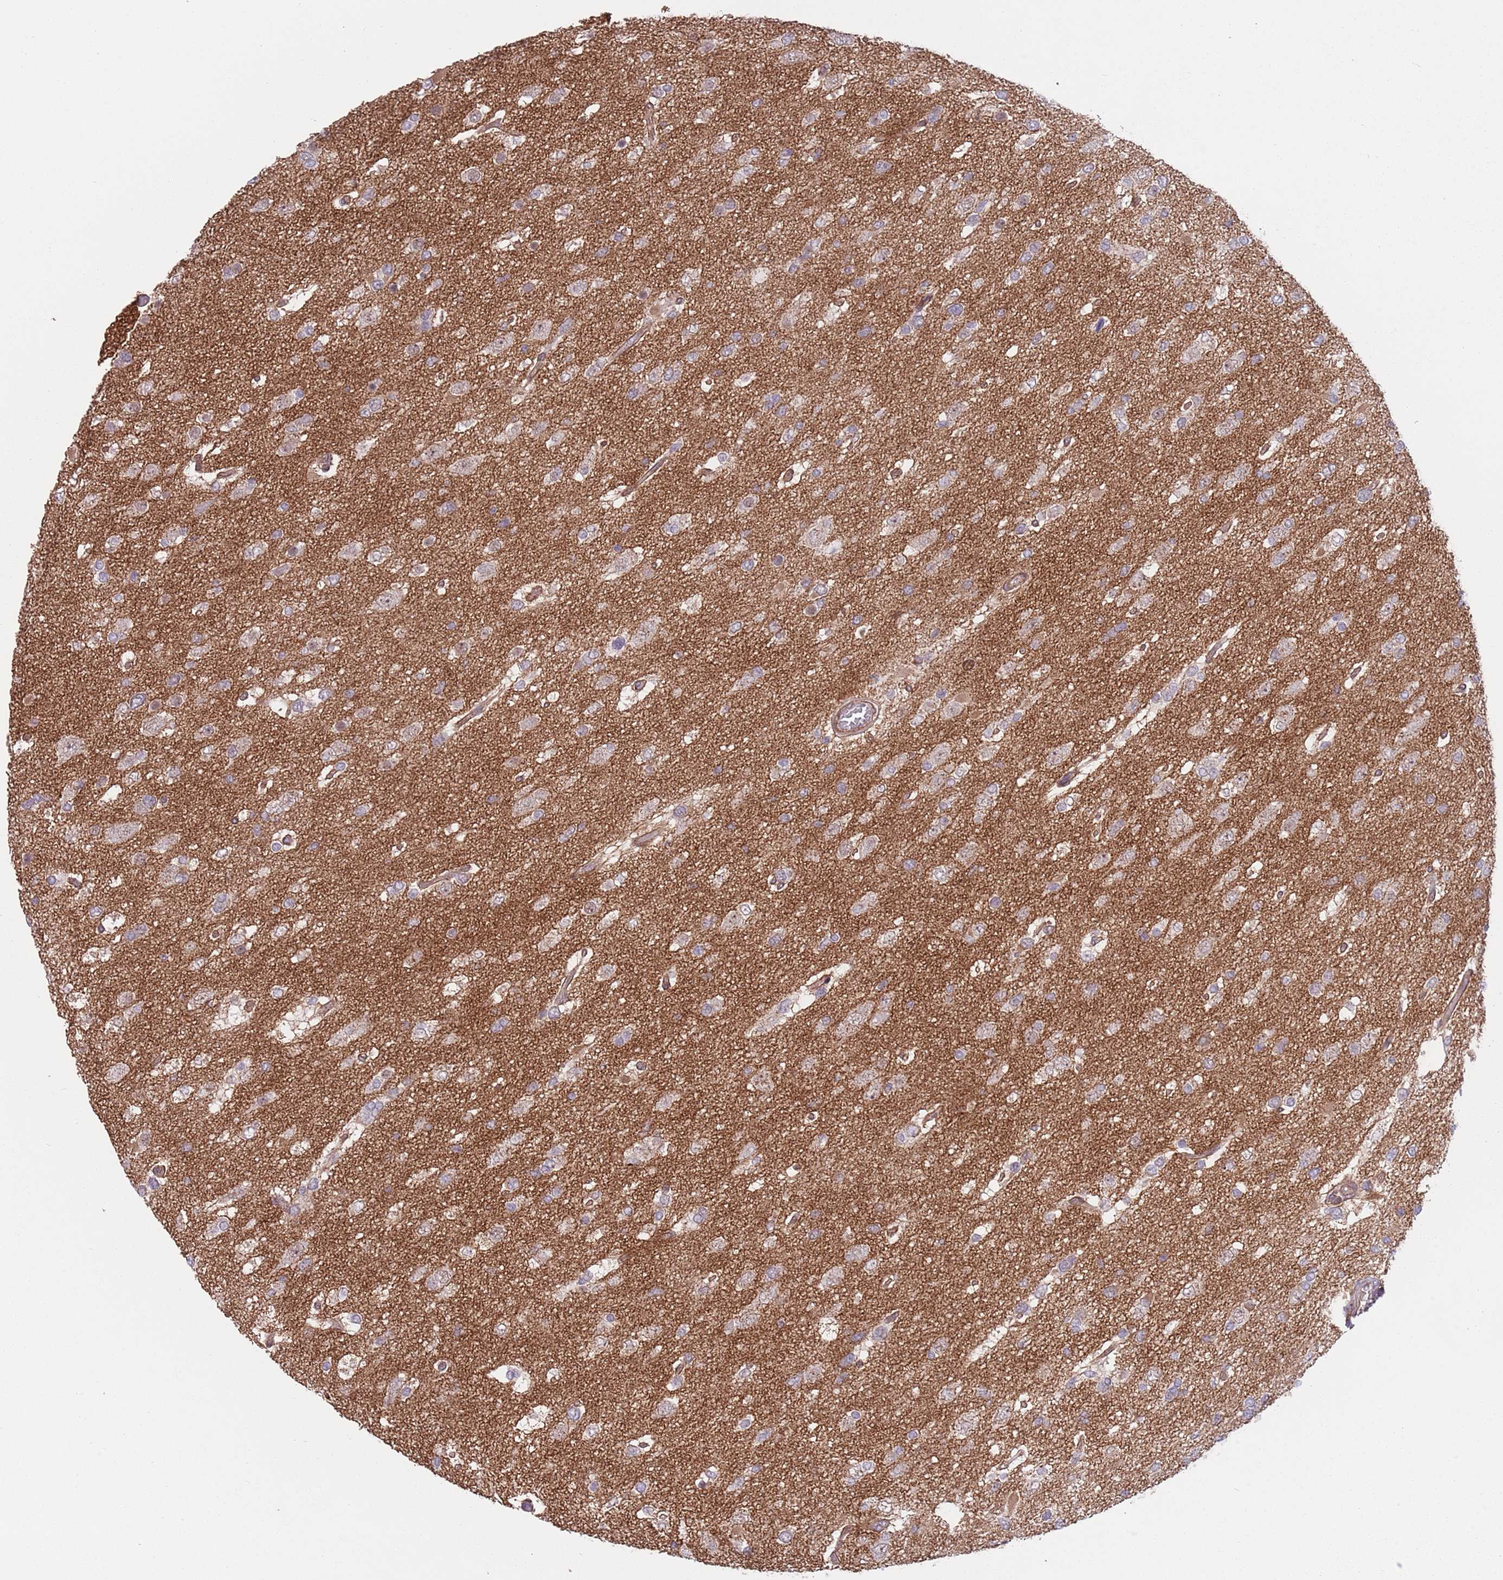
{"staining": {"intensity": "weak", "quantity": "25%-75%", "location": "cytoplasmic/membranous"}, "tissue": "glioma", "cell_type": "Tumor cells", "image_type": "cancer", "snomed": [{"axis": "morphology", "description": "Glioma, malignant, High grade"}, {"axis": "topography", "description": "Brain"}], "caption": "High-grade glioma (malignant) was stained to show a protein in brown. There is low levels of weak cytoplasmic/membranous positivity in approximately 25%-75% of tumor cells. The staining is performed using DAB brown chromogen to label protein expression. The nuclei are counter-stained blue using hematoxylin.", "gene": "CREBZF", "patient": {"sex": "male", "age": 53}}